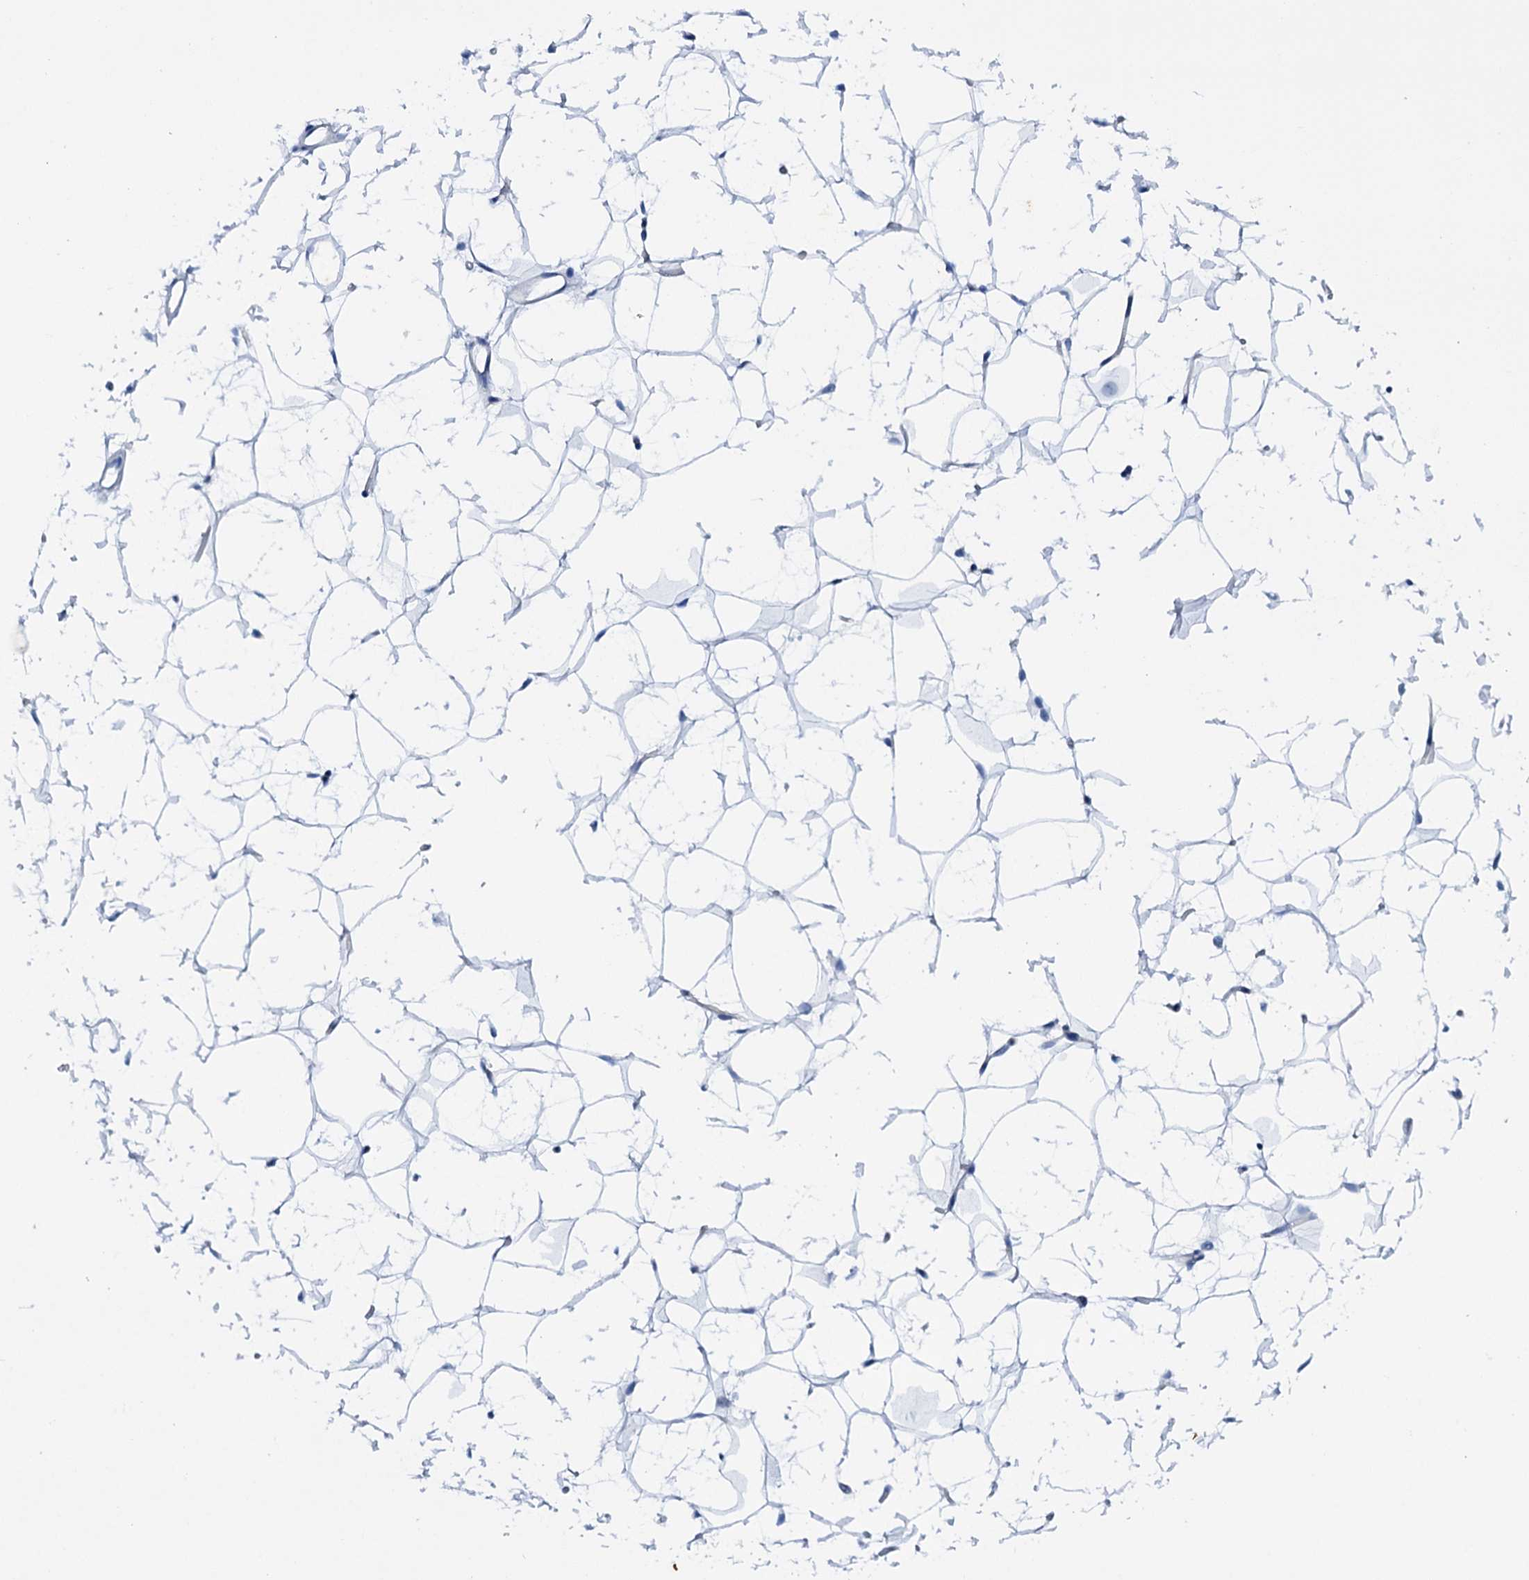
{"staining": {"intensity": "negative", "quantity": "none", "location": "none"}, "tissue": "adipose tissue", "cell_type": "Adipocytes", "image_type": "normal", "snomed": [{"axis": "morphology", "description": "Normal tissue, NOS"}, {"axis": "topography", "description": "Breast"}], "caption": "Adipocytes are negative for brown protein staining in unremarkable adipose tissue. (DAB (3,3'-diaminobenzidine) immunohistochemistry (IHC), high magnification).", "gene": "FAAP20", "patient": {"sex": "female", "age": 26}}